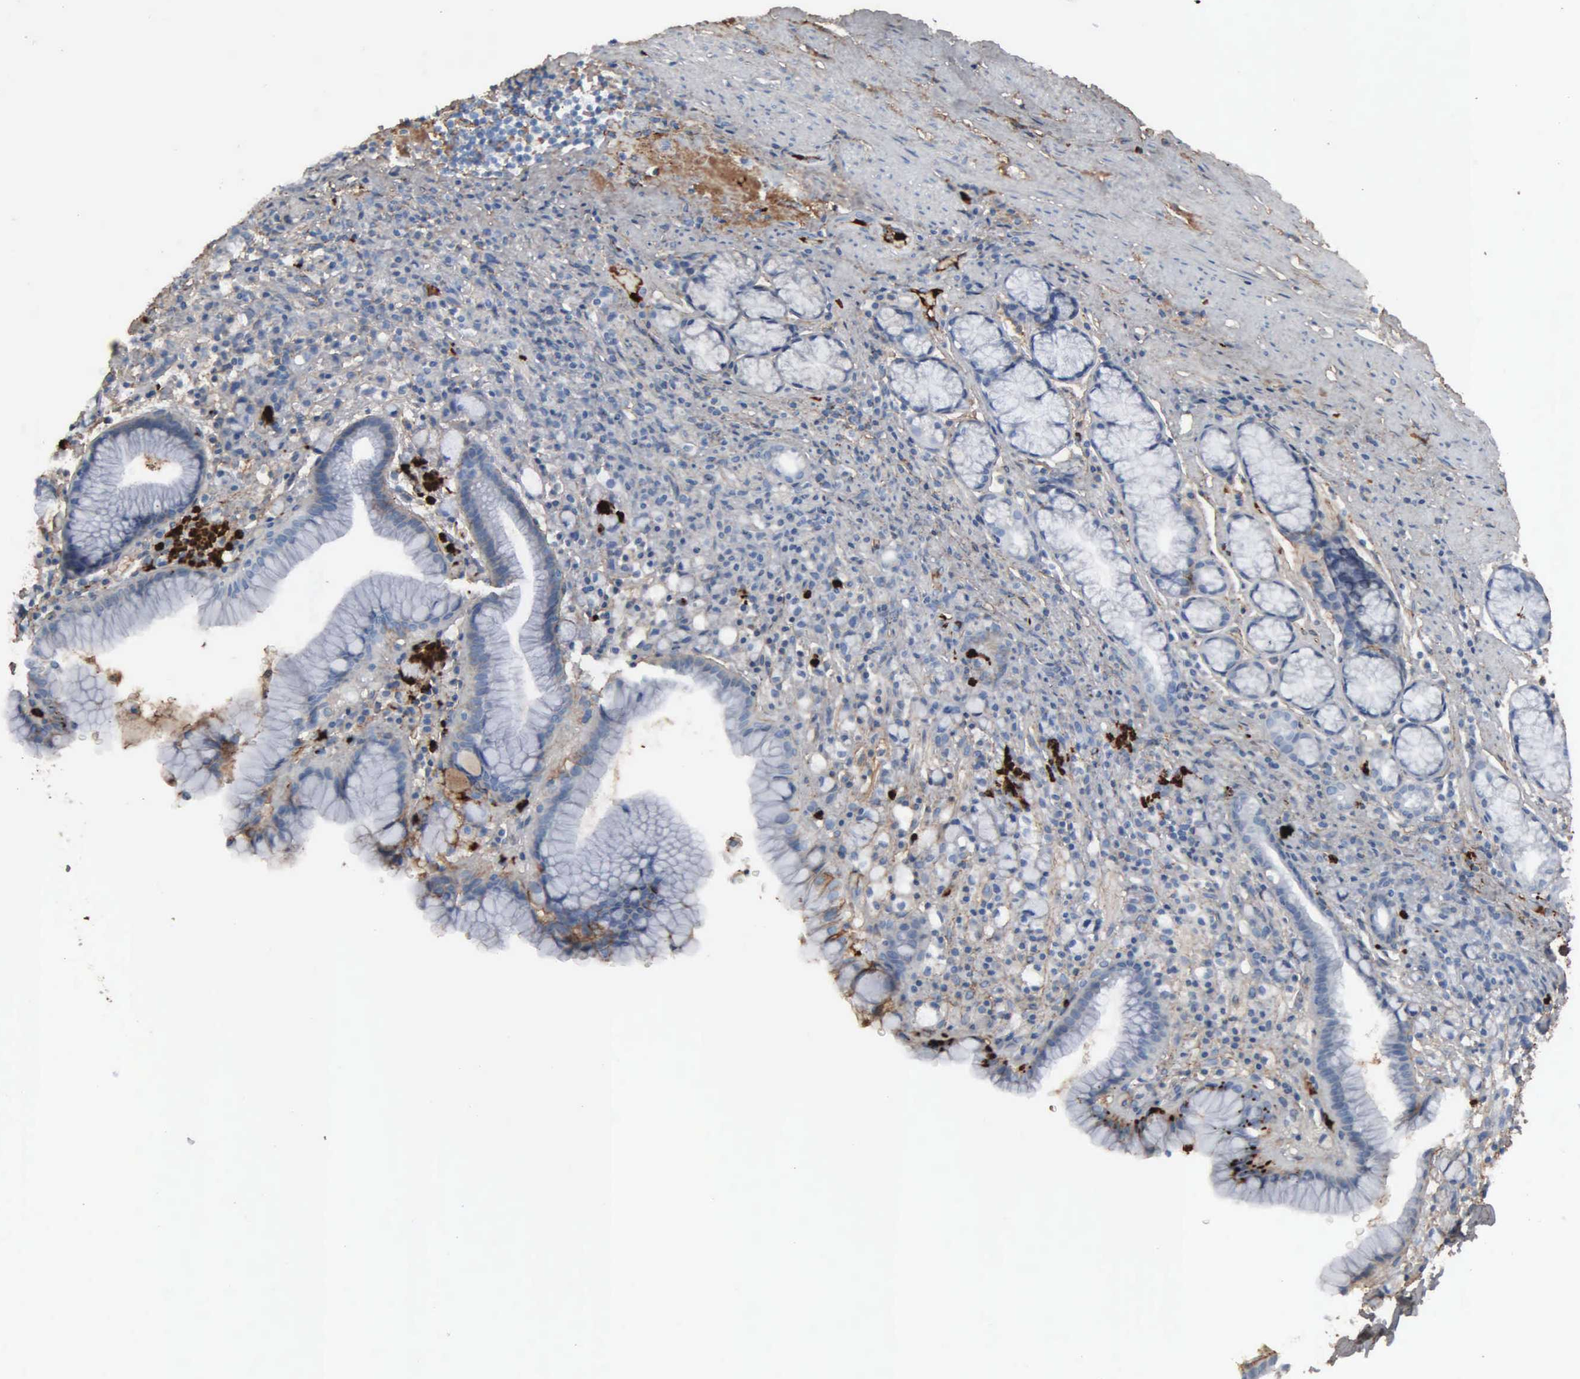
{"staining": {"intensity": "weak", "quantity": "<25%", "location": "cytoplasmic/membranous"}, "tissue": "stomach", "cell_type": "Glandular cells", "image_type": "normal", "snomed": [{"axis": "morphology", "description": "Normal tissue, NOS"}, {"axis": "topography", "description": "Stomach, lower"}], "caption": "Image shows no protein staining in glandular cells of benign stomach. The staining was performed using DAB to visualize the protein expression in brown, while the nuclei were stained in blue with hematoxylin (Magnification: 20x).", "gene": "FN1", "patient": {"sex": "male", "age": 56}}